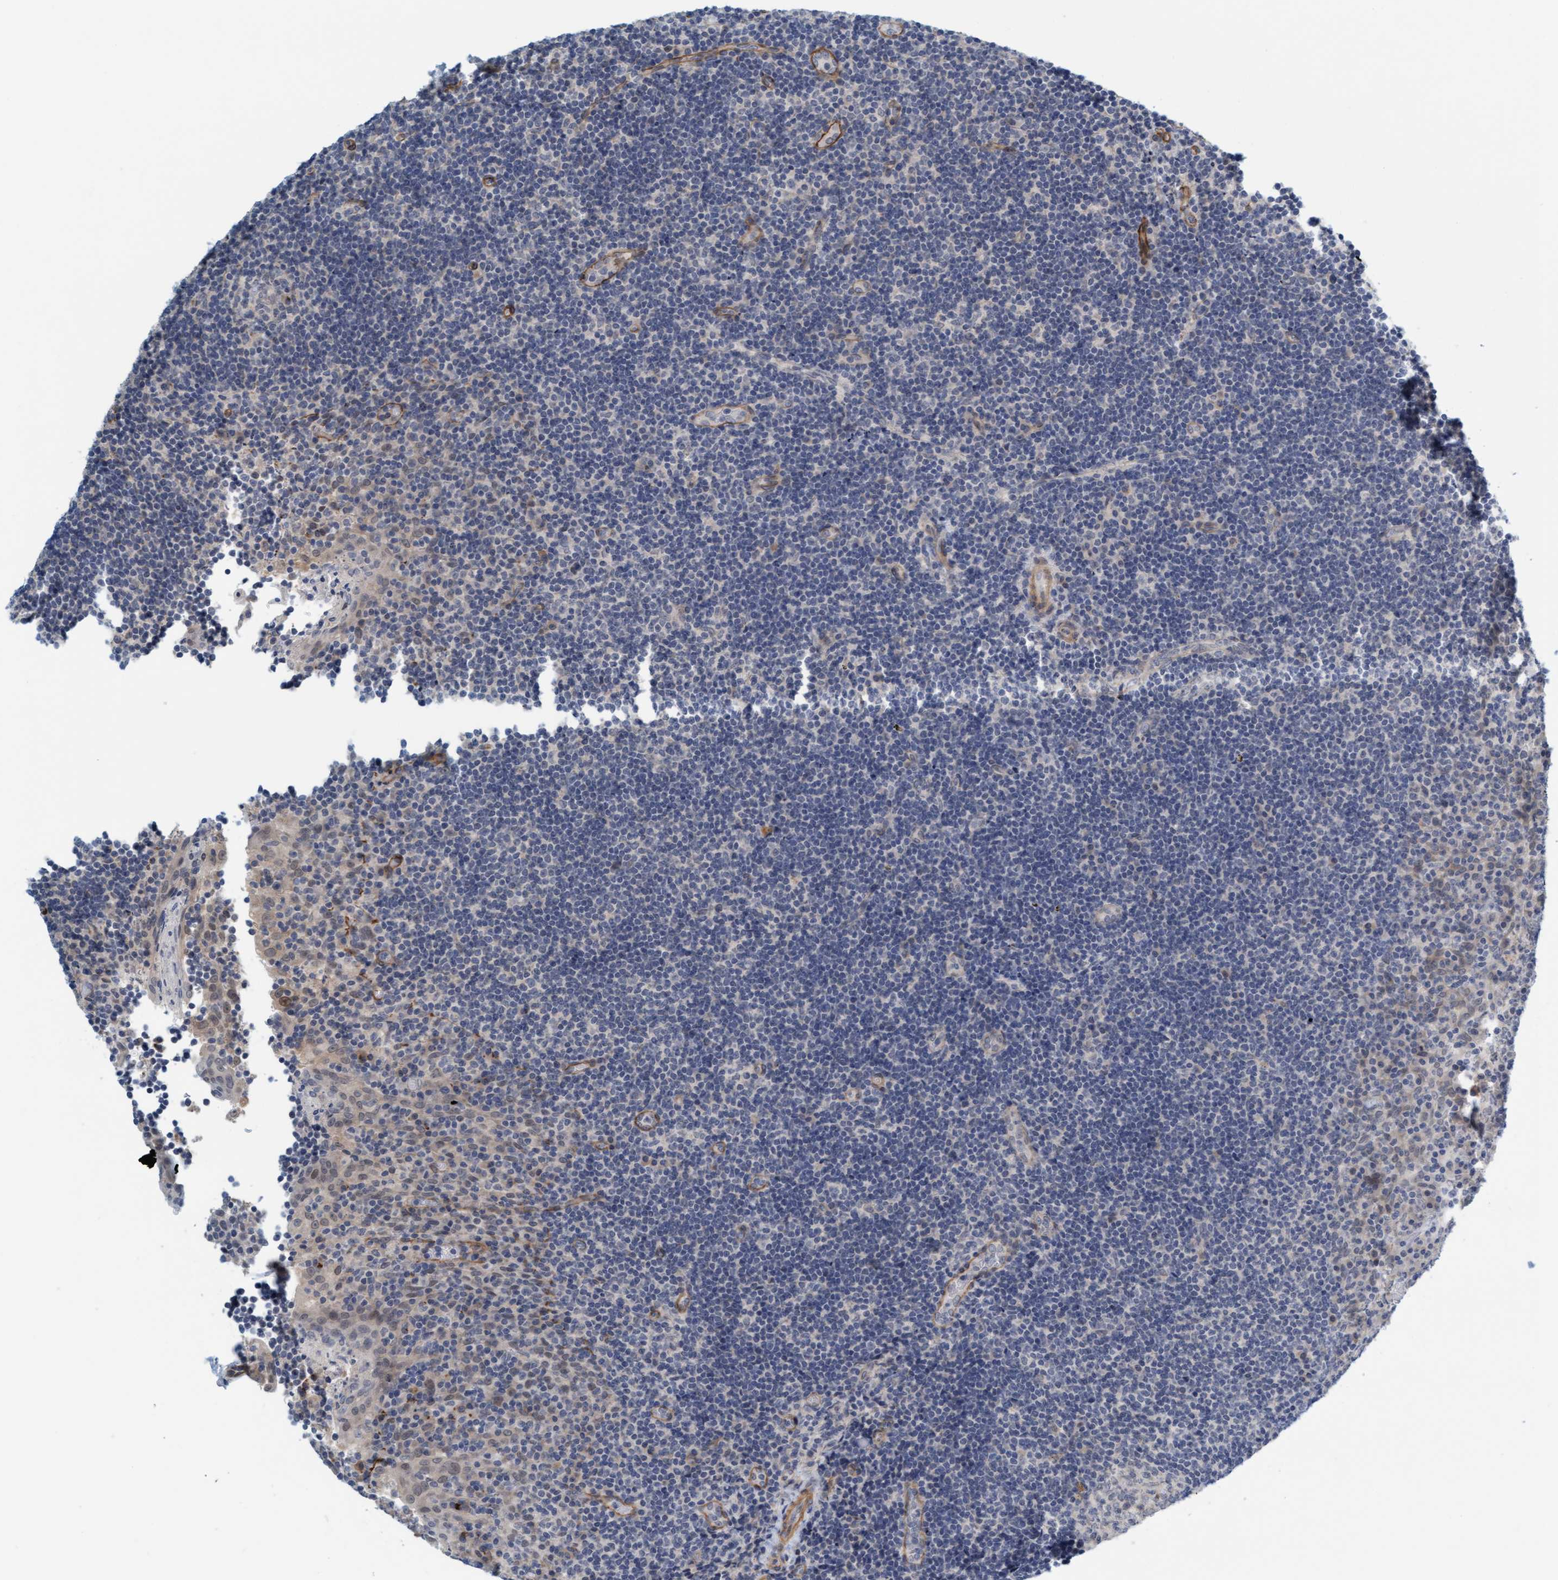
{"staining": {"intensity": "negative", "quantity": "none", "location": "none"}, "tissue": "lymphoma", "cell_type": "Tumor cells", "image_type": "cancer", "snomed": [{"axis": "morphology", "description": "Malignant lymphoma, non-Hodgkin's type, High grade"}, {"axis": "topography", "description": "Tonsil"}], "caption": "An IHC photomicrograph of malignant lymphoma, non-Hodgkin's type (high-grade) is shown. There is no staining in tumor cells of malignant lymphoma, non-Hodgkin's type (high-grade).", "gene": "TSTD2", "patient": {"sex": "female", "age": 36}}